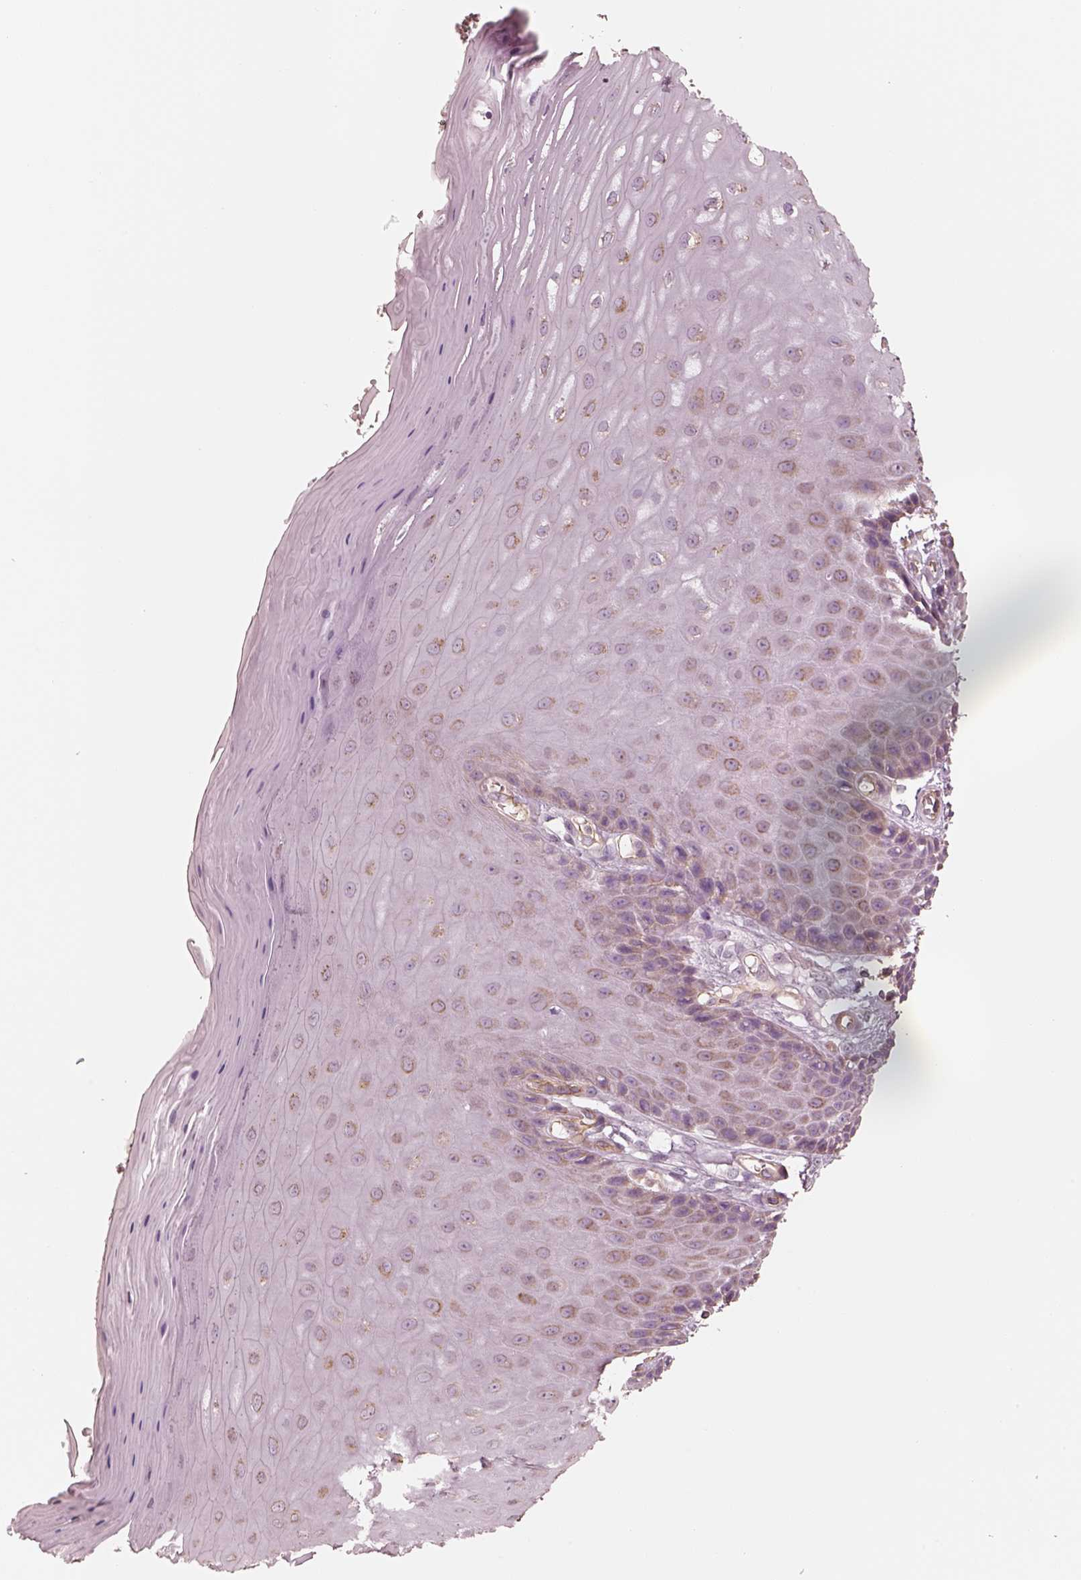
{"staining": {"intensity": "weak", "quantity": "25%-75%", "location": "cytoplasmic/membranous"}, "tissue": "vagina", "cell_type": "Squamous epithelial cells", "image_type": "normal", "snomed": [{"axis": "morphology", "description": "Normal tissue, NOS"}, {"axis": "topography", "description": "Vagina"}], "caption": "Squamous epithelial cells reveal low levels of weak cytoplasmic/membranous positivity in approximately 25%-75% of cells in unremarkable vagina.", "gene": "CRYM", "patient": {"sex": "female", "age": 83}}